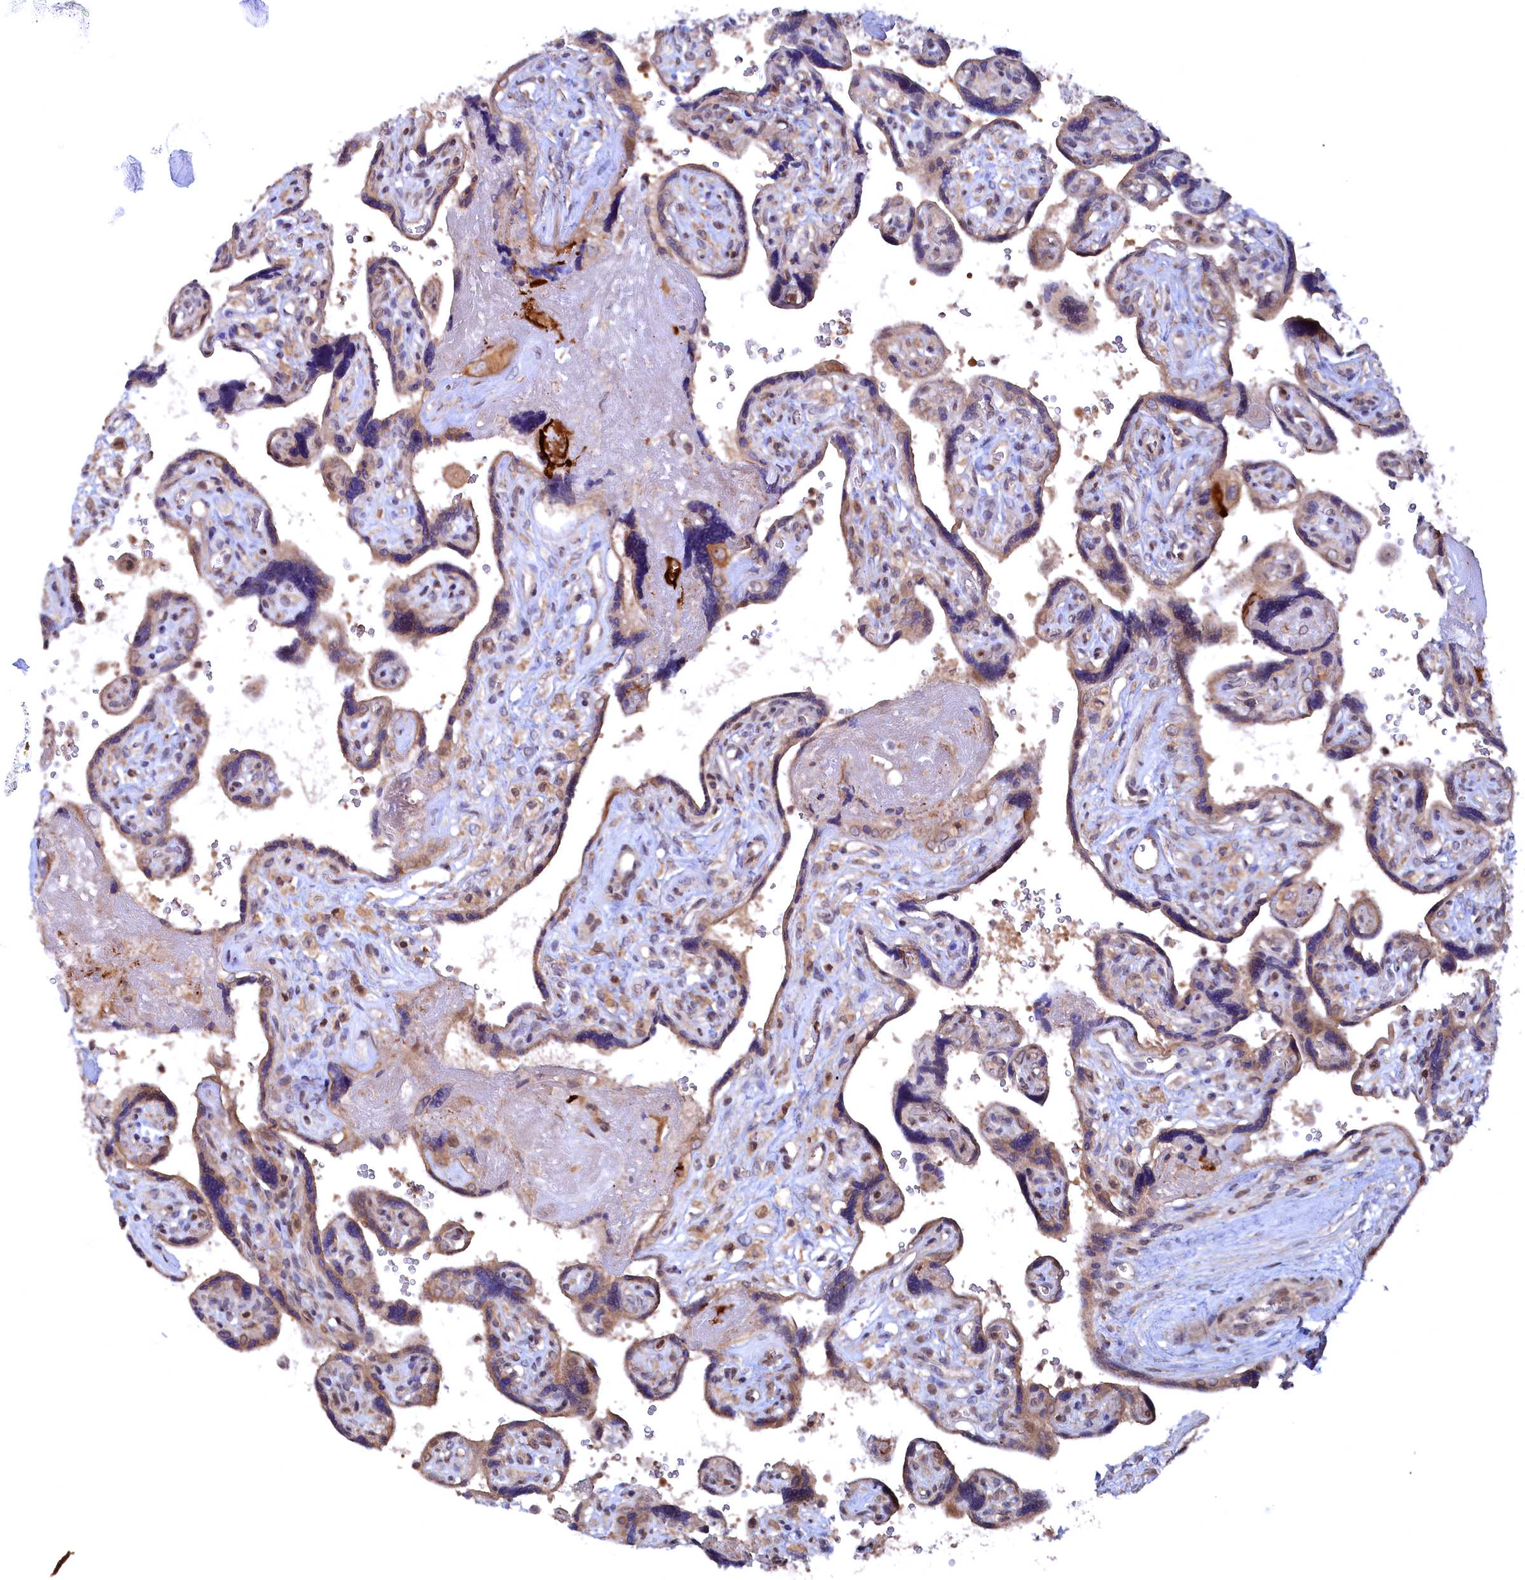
{"staining": {"intensity": "moderate", "quantity": "25%-75%", "location": "cytoplasmic/membranous"}, "tissue": "placenta", "cell_type": "Trophoblastic cells", "image_type": "normal", "snomed": [{"axis": "morphology", "description": "Normal tissue, NOS"}, {"axis": "topography", "description": "Placenta"}], "caption": "Placenta stained with DAB (3,3'-diaminobenzidine) immunohistochemistry exhibits medium levels of moderate cytoplasmic/membranous expression in about 25%-75% of trophoblastic cells.", "gene": "TMC5", "patient": {"sex": "female", "age": 39}}